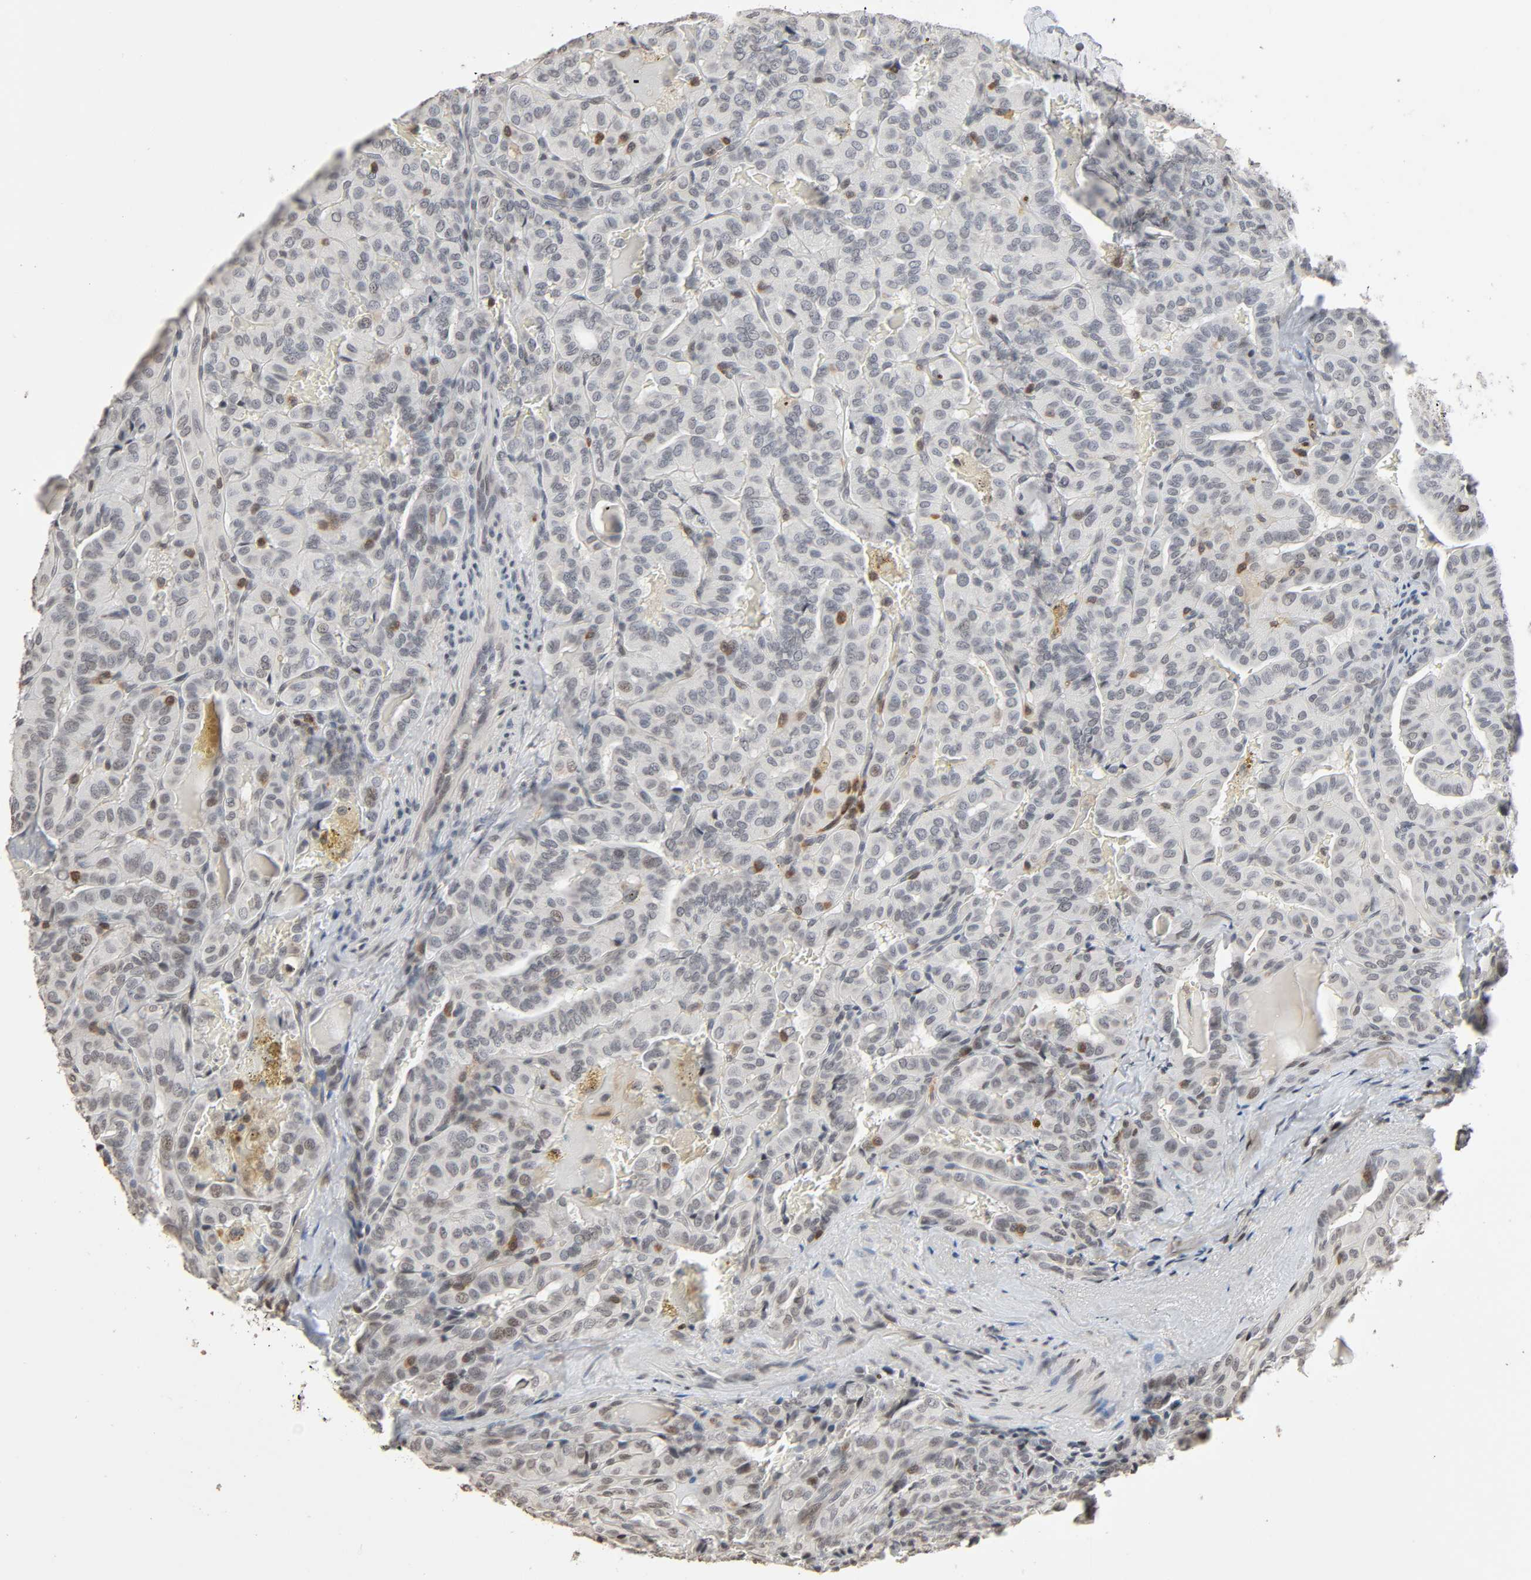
{"staining": {"intensity": "moderate", "quantity": "<25%", "location": "nuclear"}, "tissue": "thyroid cancer", "cell_type": "Tumor cells", "image_type": "cancer", "snomed": [{"axis": "morphology", "description": "Papillary adenocarcinoma, NOS"}, {"axis": "topography", "description": "Thyroid gland"}], "caption": "DAB (3,3'-diaminobenzidine) immunohistochemical staining of papillary adenocarcinoma (thyroid) demonstrates moderate nuclear protein staining in about <25% of tumor cells. The protein is shown in brown color, while the nuclei are stained blue.", "gene": "STK4", "patient": {"sex": "male", "age": 77}}